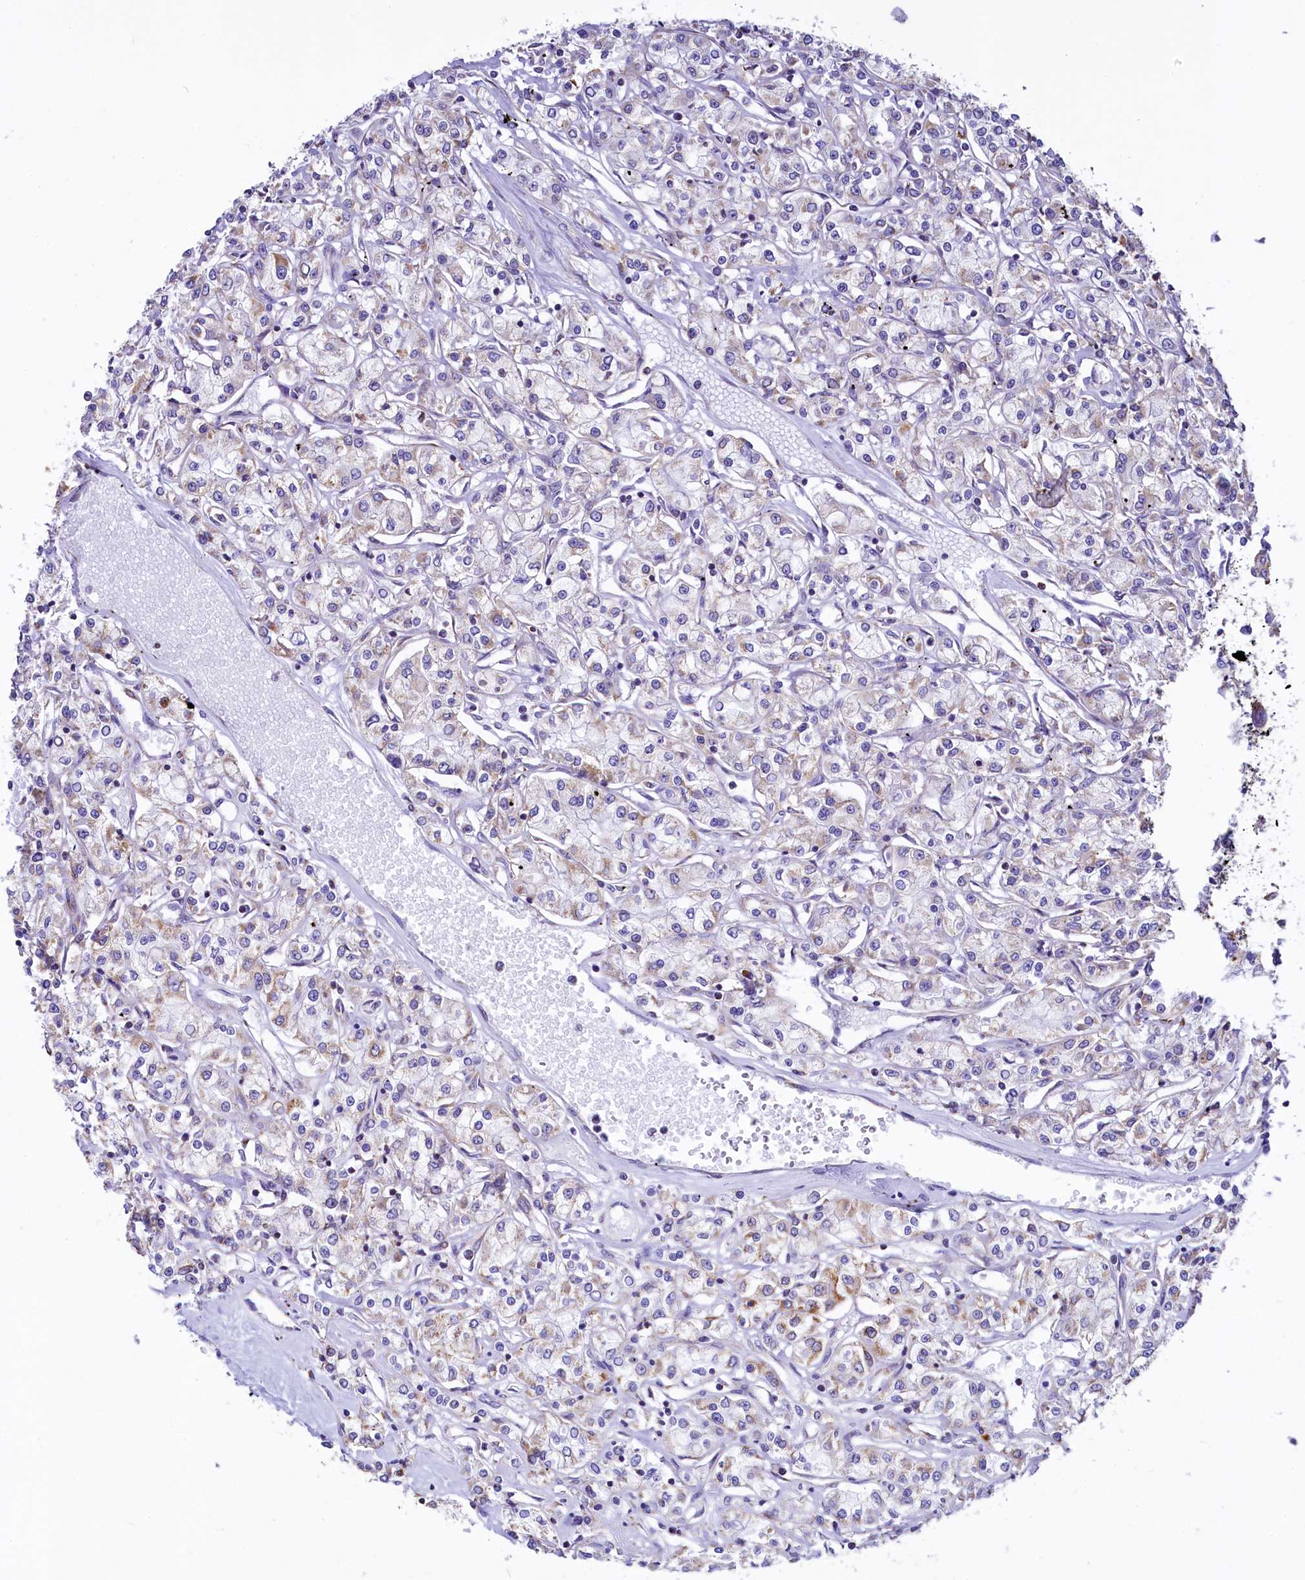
{"staining": {"intensity": "moderate", "quantity": "<25%", "location": "cytoplasmic/membranous"}, "tissue": "renal cancer", "cell_type": "Tumor cells", "image_type": "cancer", "snomed": [{"axis": "morphology", "description": "Adenocarcinoma, NOS"}, {"axis": "topography", "description": "Kidney"}], "caption": "Renal adenocarcinoma stained for a protein (brown) displays moderate cytoplasmic/membranous positive expression in about <25% of tumor cells.", "gene": "VWCE", "patient": {"sex": "female", "age": 59}}